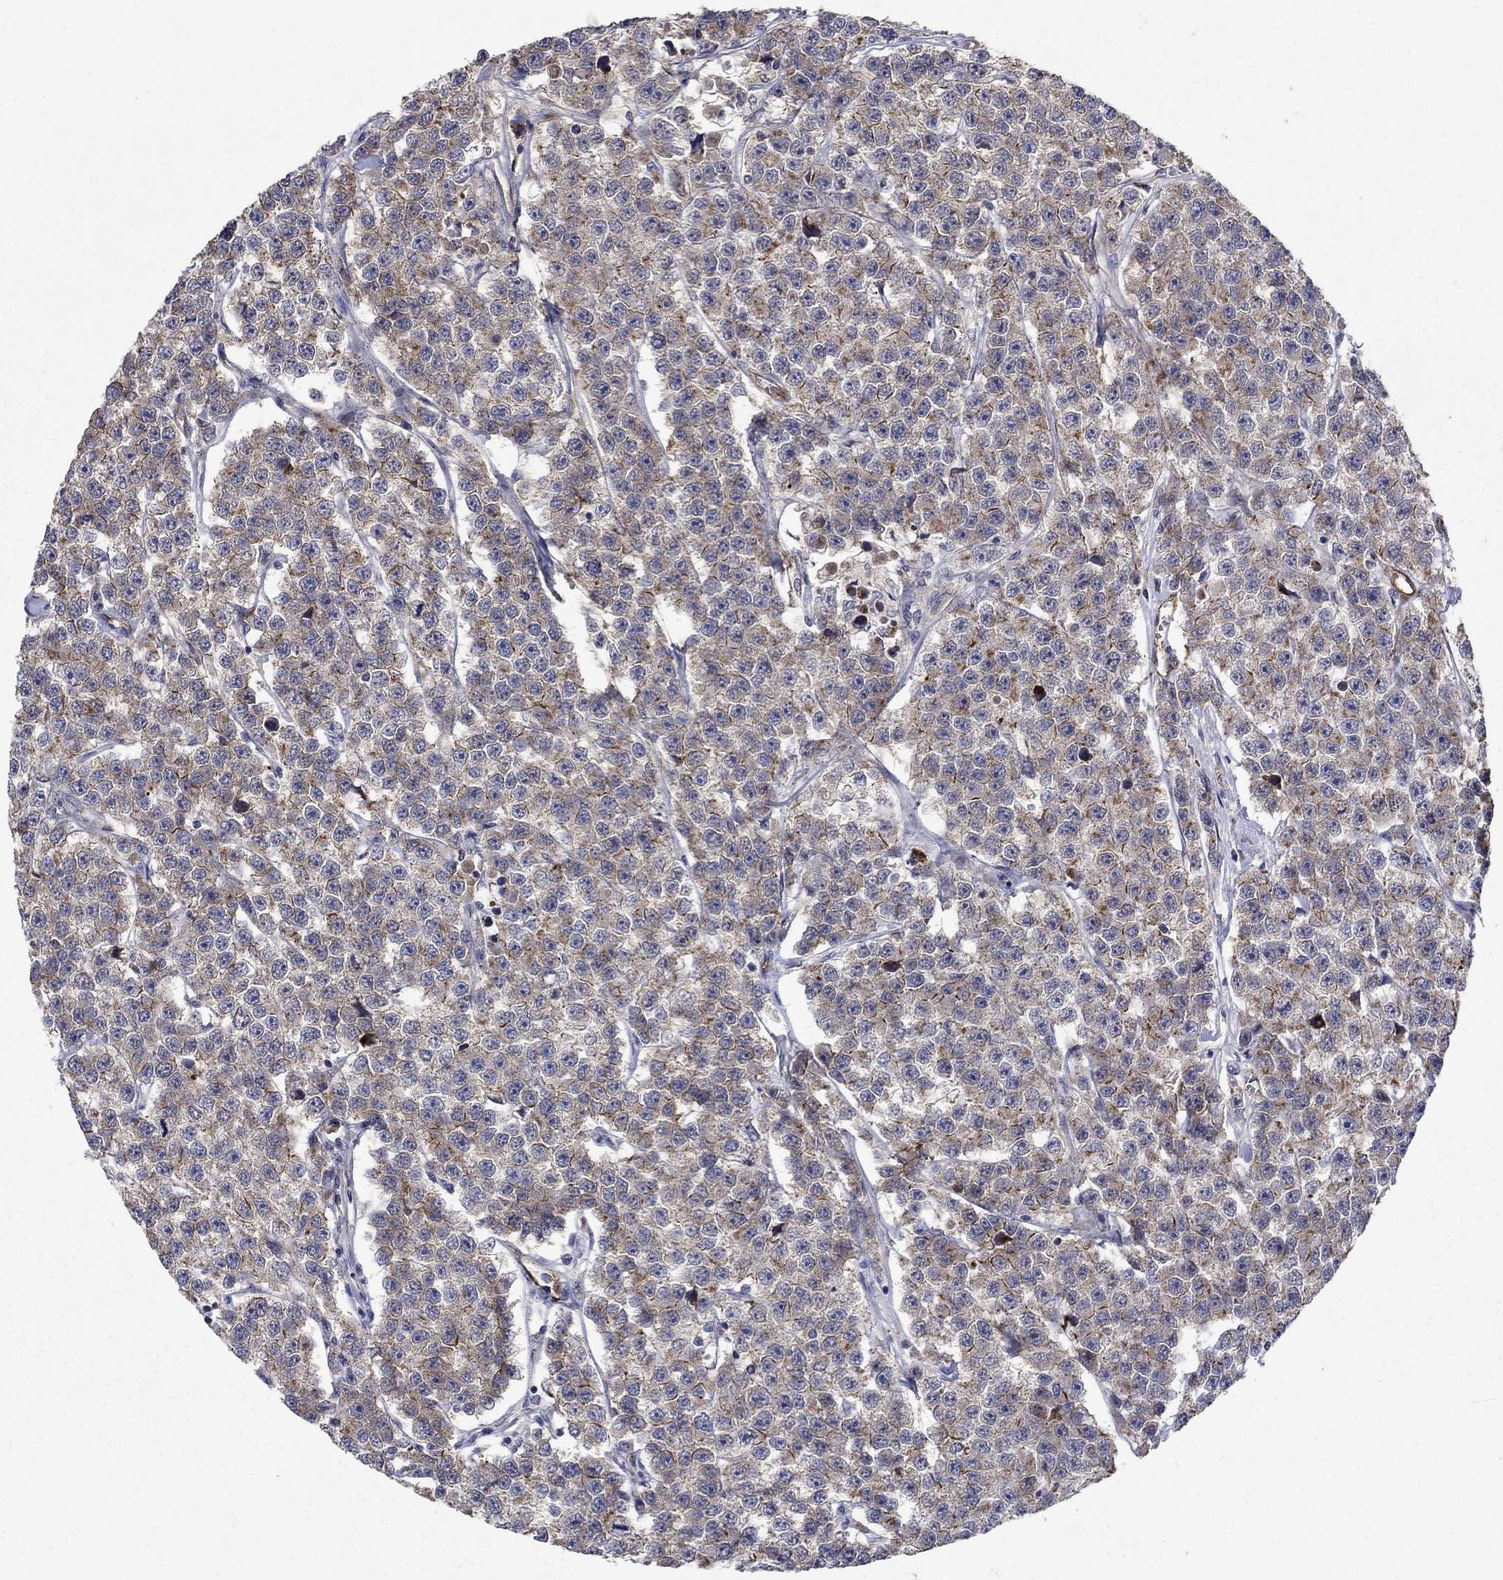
{"staining": {"intensity": "moderate", "quantity": "<25%", "location": "cytoplasmic/membranous"}, "tissue": "testis cancer", "cell_type": "Tumor cells", "image_type": "cancer", "snomed": [{"axis": "morphology", "description": "Seminoma, NOS"}, {"axis": "topography", "description": "Testis"}], "caption": "Immunohistochemical staining of human testis cancer reveals low levels of moderate cytoplasmic/membranous protein staining in about <25% of tumor cells. (DAB (3,3'-diaminobenzidine) = brown stain, brightfield microscopy at high magnification).", "gene": "SLC7A1", "patient": {"sex": "male", "age": 59}}